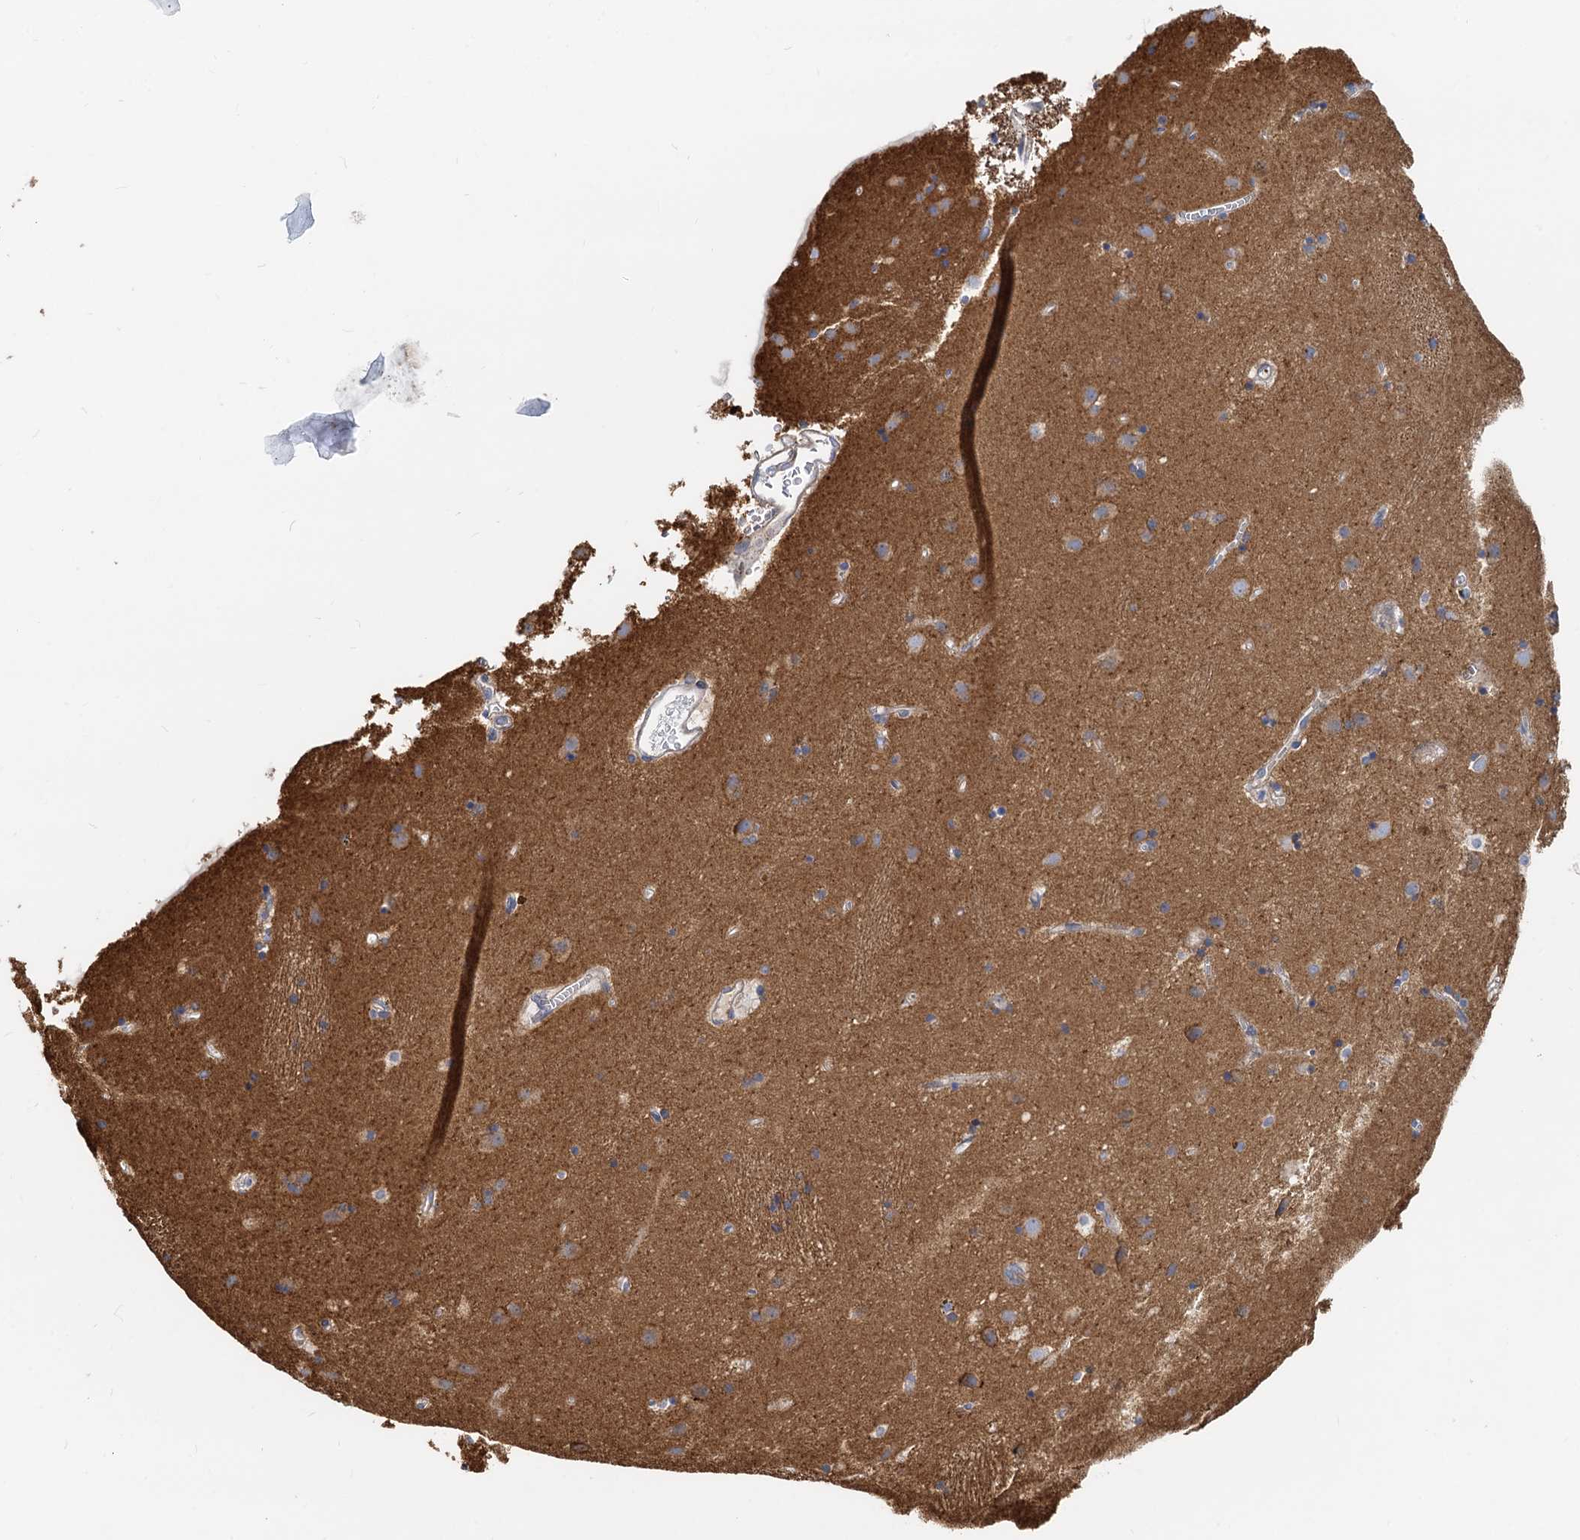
{"staining": {"intensity": "weak", "quantity": "<25%", "location": "cytoplasmic/membranous"}, "tissue": "caudate", "cell_type": "Glial cells", "image_type": "normal", "snomed": [{"axis": "morphology", "description": "Normal tissue, NOS"}, {"axis": "topography", "description": "Lateral ventricle wall"}], "caption": "DAB immunohistochemical staining of benign caudate demonstrates no significant expression in glial cells.", "gene": "LNX2", "patient": {"sex": "male", "age": 70}}